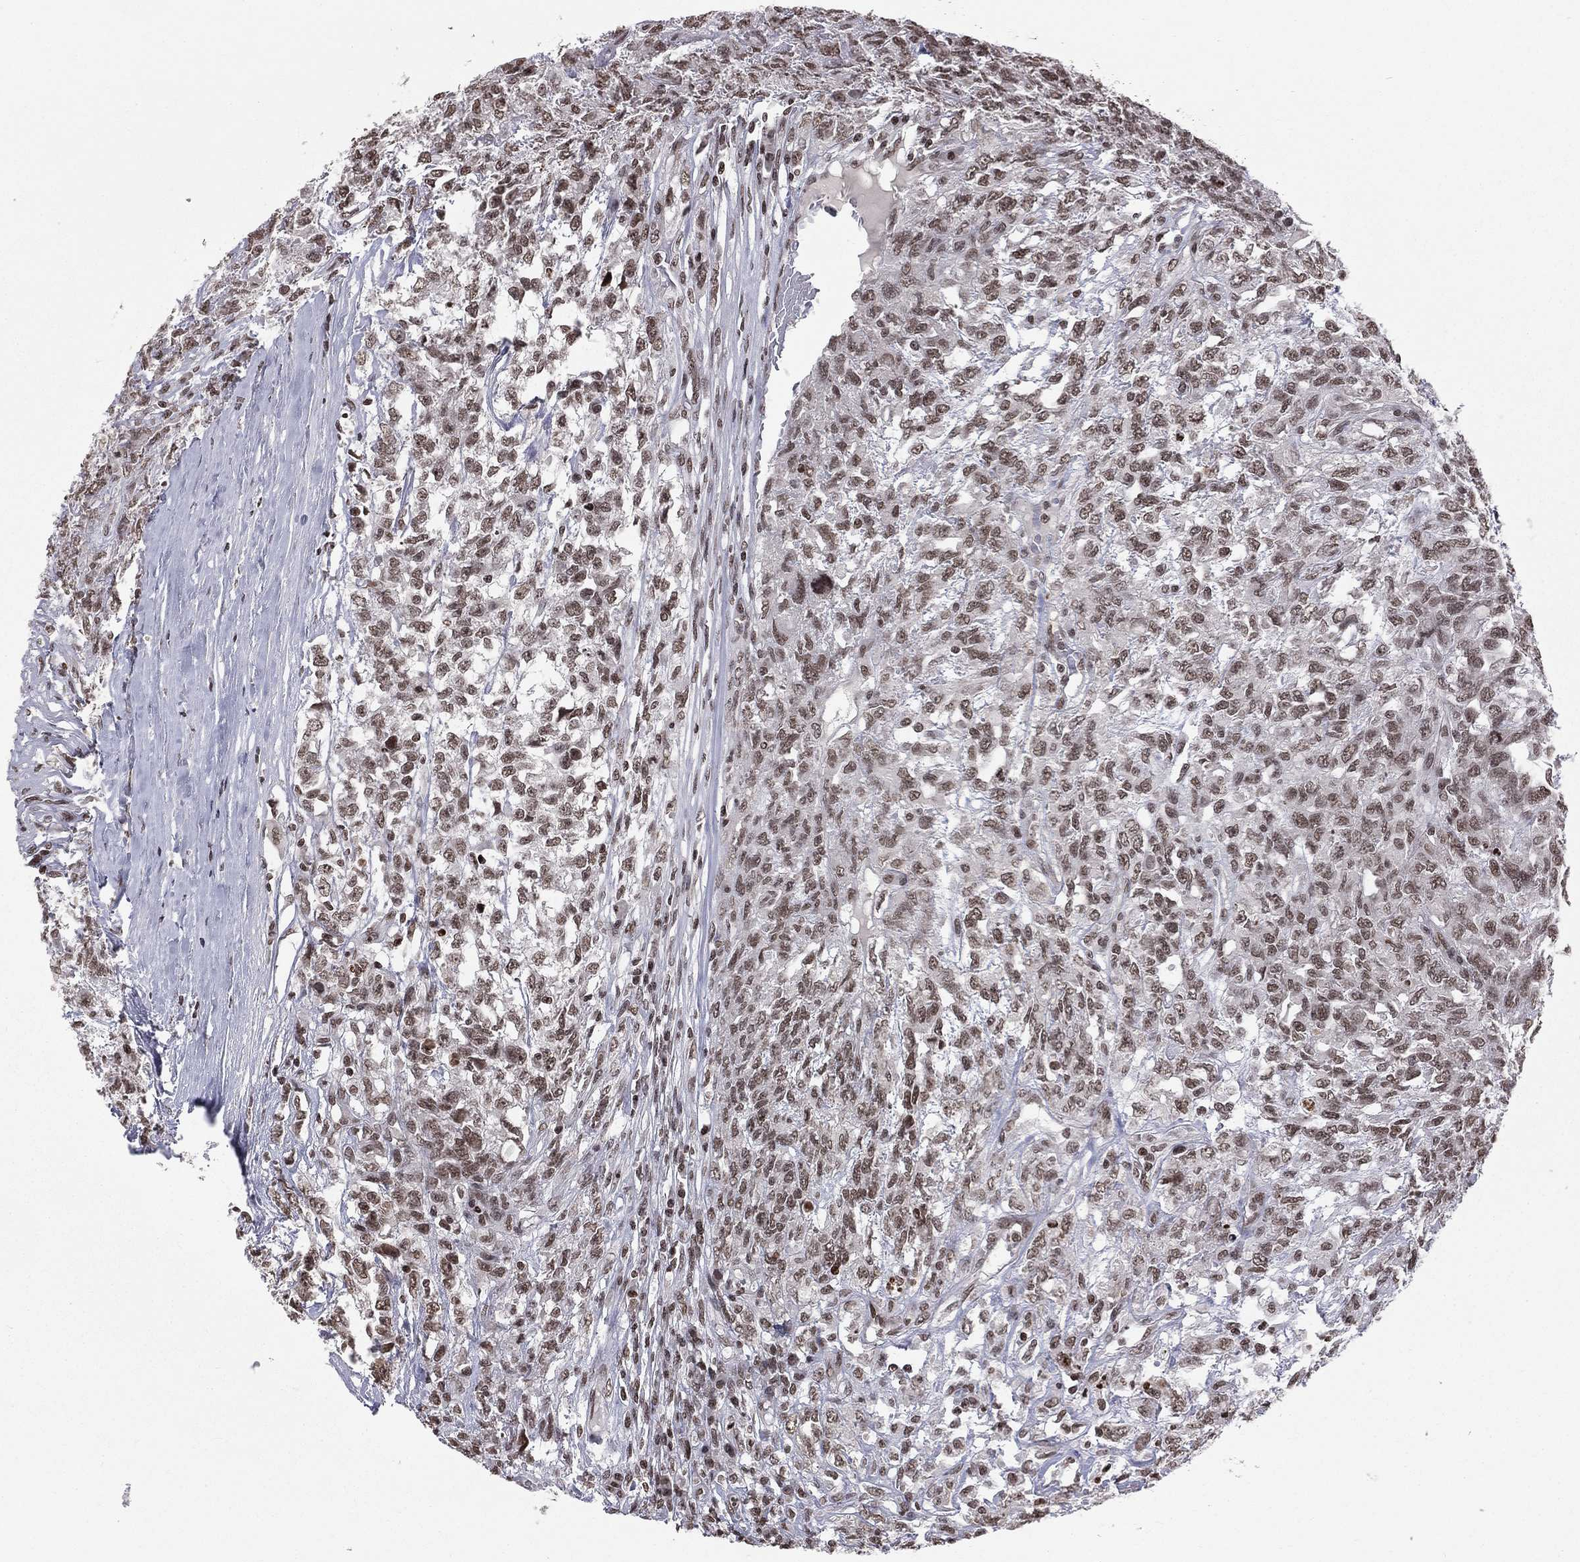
{"staining": {"intensity": "moderate", "quantity": ">75%", "location": "nuclear"}, "tissue": "testis cancer", "cell_type": "Tumor cells", "image_type": "cancer", "snomed": [{"axis": "morphology", "description": "Seminoma, NOS"}, {"axis": "topography", "description": "Testis"}], "caption": "The photomicrograph displays immunohistochemical staining of testis cancer (seminoma). There is moderate nuclear expression is present in approximately >75% of tumor cells.", "gene": "RFX7", "patient": {"sex": "male", "age": 52}}